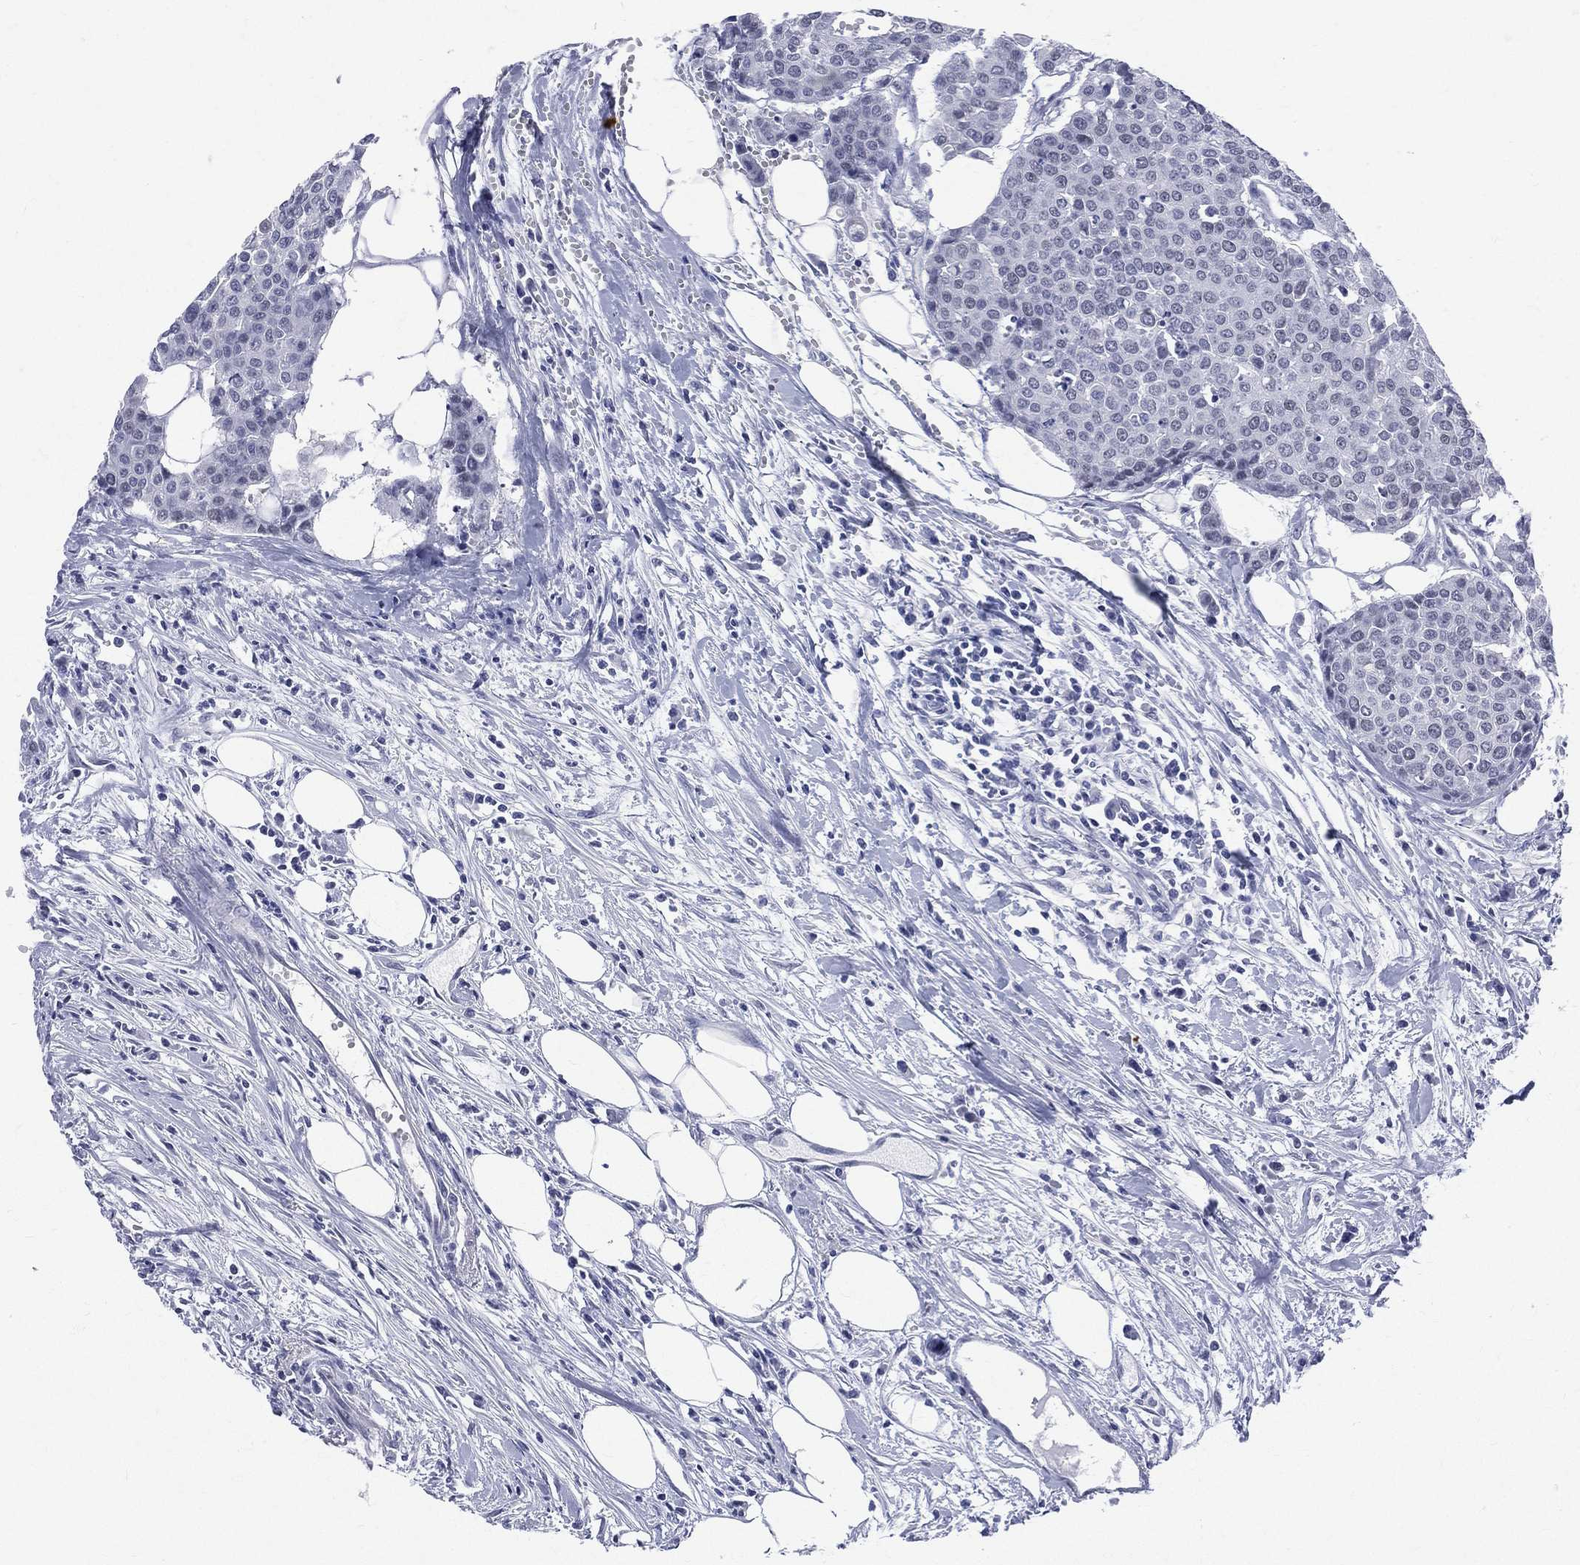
{"staining": {"intensity": "negative", "quantity": "none", "location": "none"}, "tissue": "carcinoid", "cell_type": "Tumor cells", "image_type": "cancer", "snomed": [{"axis": "morphology", "description": "Carcinoid, malignant, NOS"}, {"axis": "topography", "description": "Colon"}], "caption": "An image of human carcinoid is negative for staining in tumor cells. (DAB IHC with hematoxylin counter stain).", "gene": "MLLT10", "patient": {"sex": "male", "age": 81}}